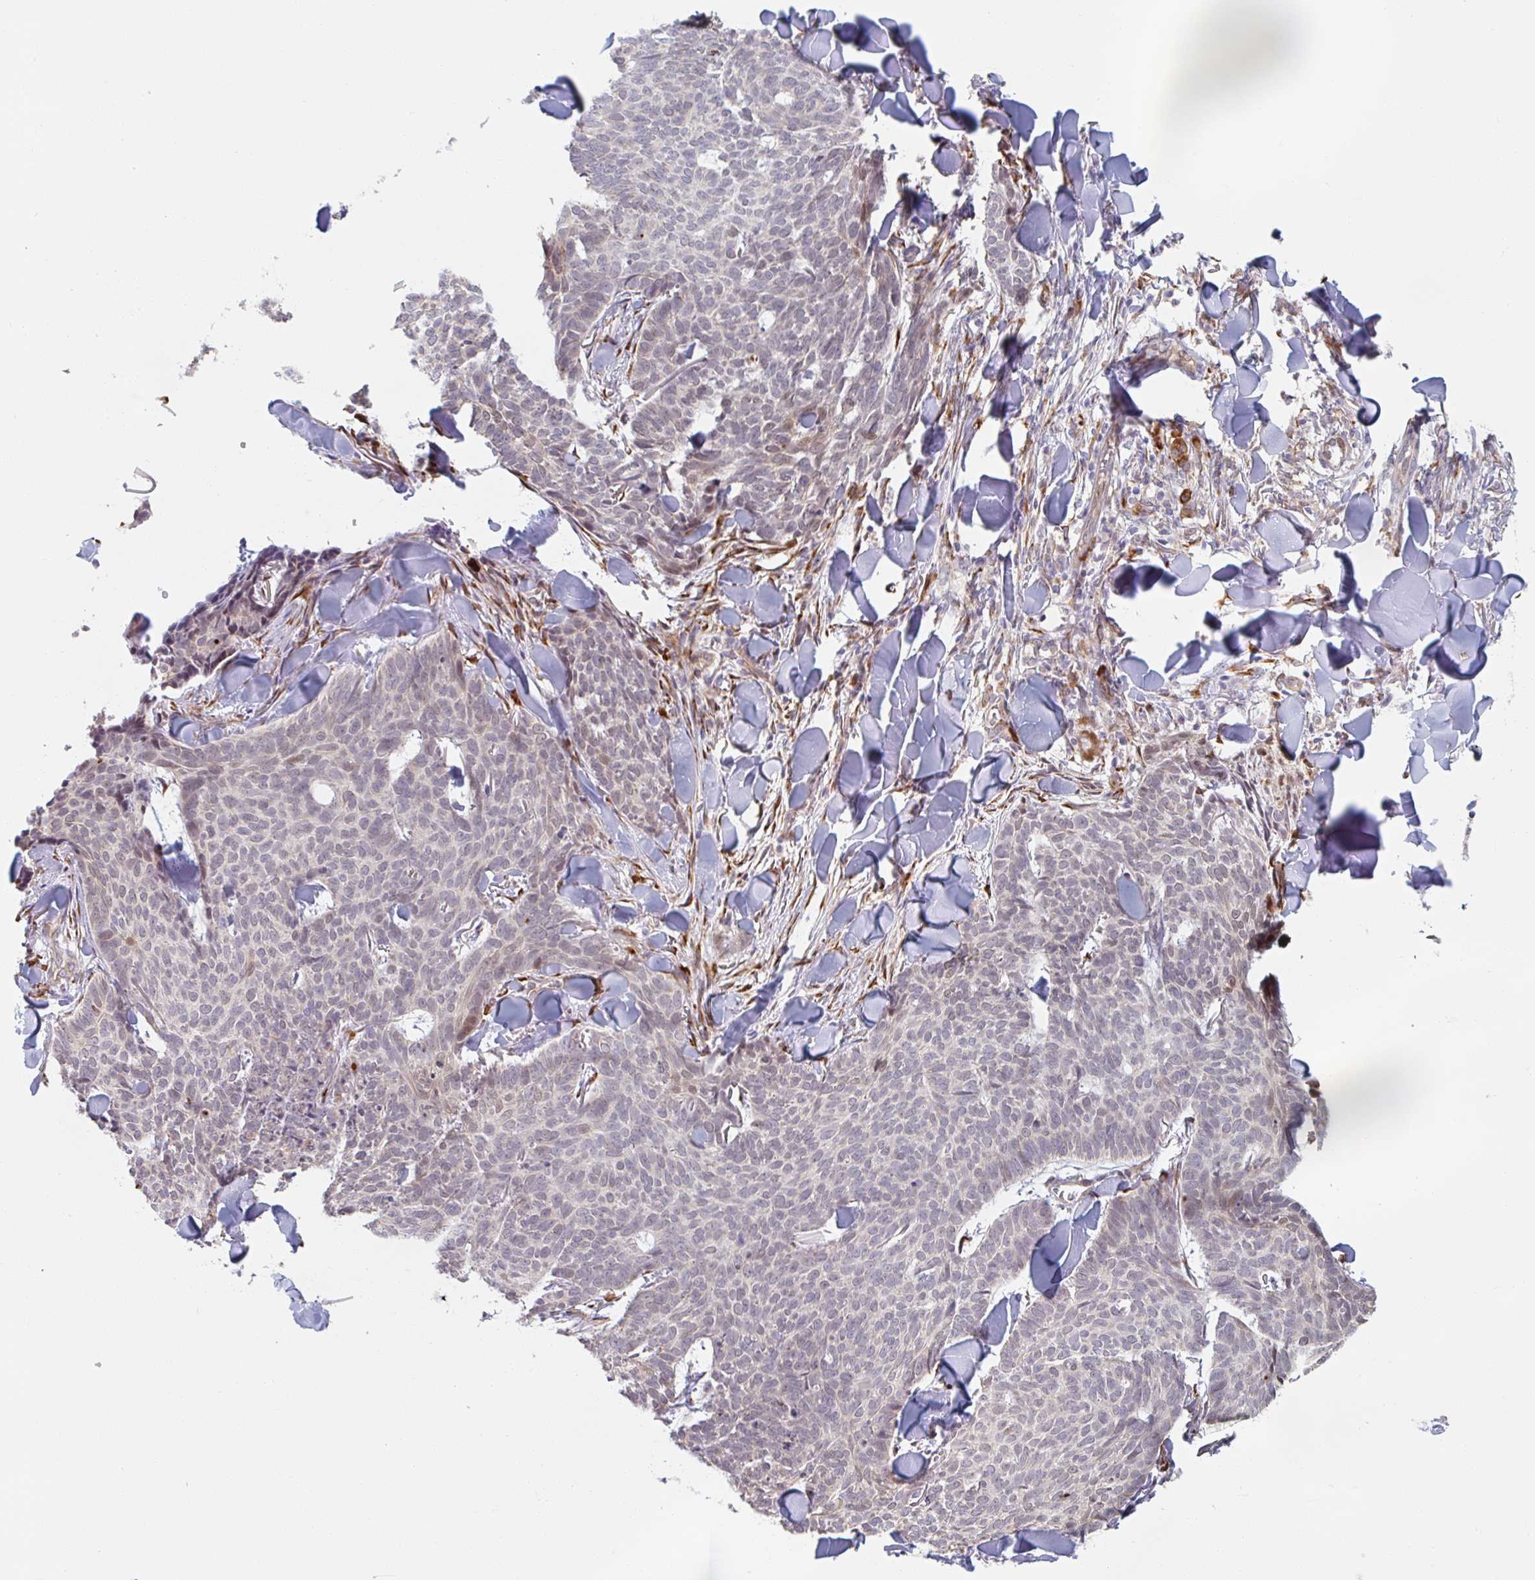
{"staining": {"intensity": "negative", "quantity": "none", "location": "none"}, "tissue": "skin cancer", "cell_type": "Tumor cells", "image_type": "cancer", "snomed": [{"axis": "morphology", "description": "Normal tissue, NOS"}, {"axis": "morphology", "description": "Basal cell carcinoma"}, {"axis": "topography", "description": "Skin"}], "caption": "IHC image of neoplastic tissue: human skin basal cell carcinoma stained with DAB shows no significant protein expression in tumor cells.", "gene": "TRAPPC10", "patient": {"sex": "male", "age": 50}}